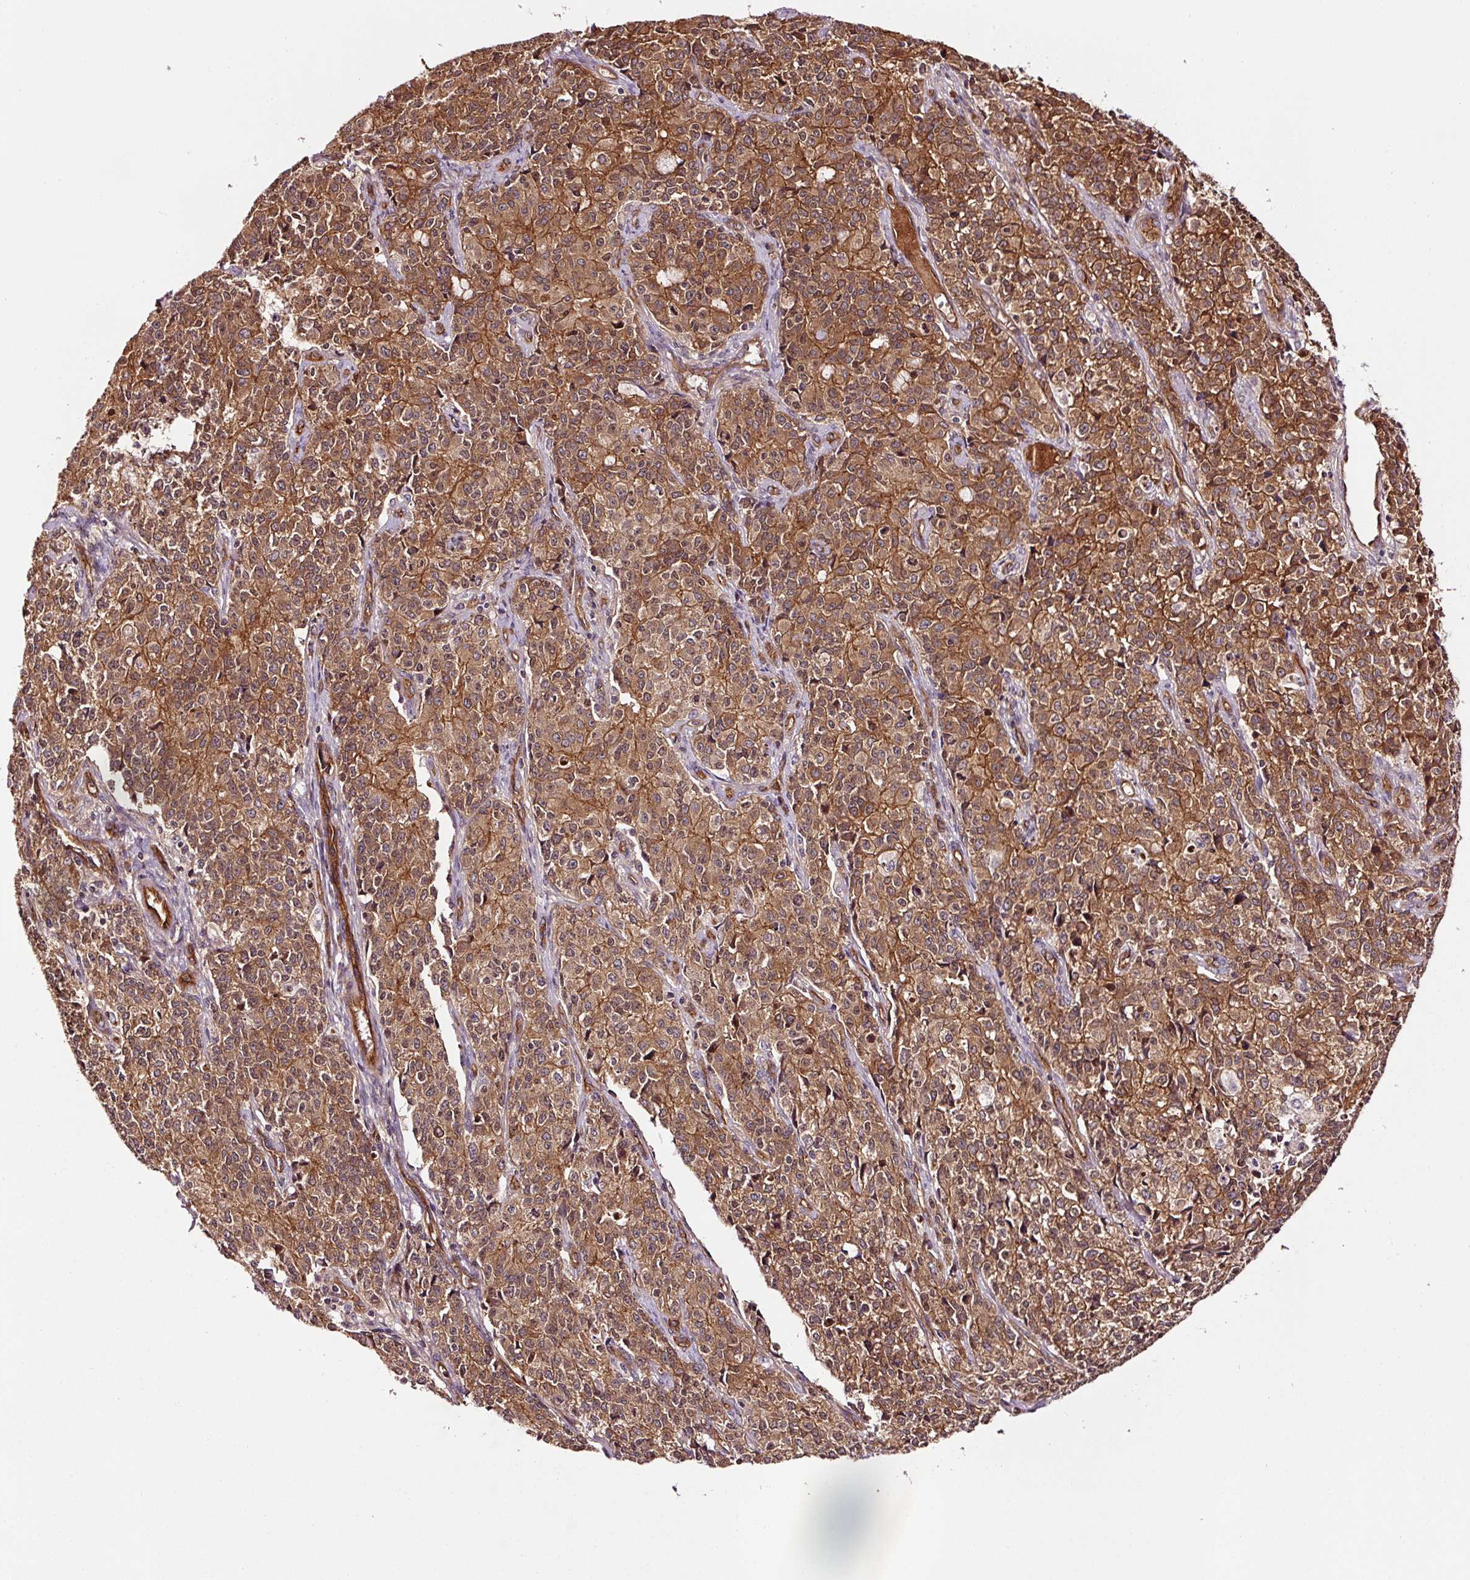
{"staining": {"intensity": "moderate", "quantity": ">75%", "location": "cytoplasmic/membranous"}, "tissue": "endometrial cancer", "cell_type": "Tumor cells", "image_type": "cancer", "snomed": [{"axis": "morphology", "description": "Adenocarcinoma, NOS"}, {"axis": "topography", "description": "Endometrium"}], "caption": "This histopathology image shows immunohistochemistry (IHC) staining of adenocarcinoma (endometrial), with medium moderate cytoplasmic/membranous positivity in approximately >75% of tumor cells.", "gene": "METAP1", "patient": {"sex": "female", "age": 50}}